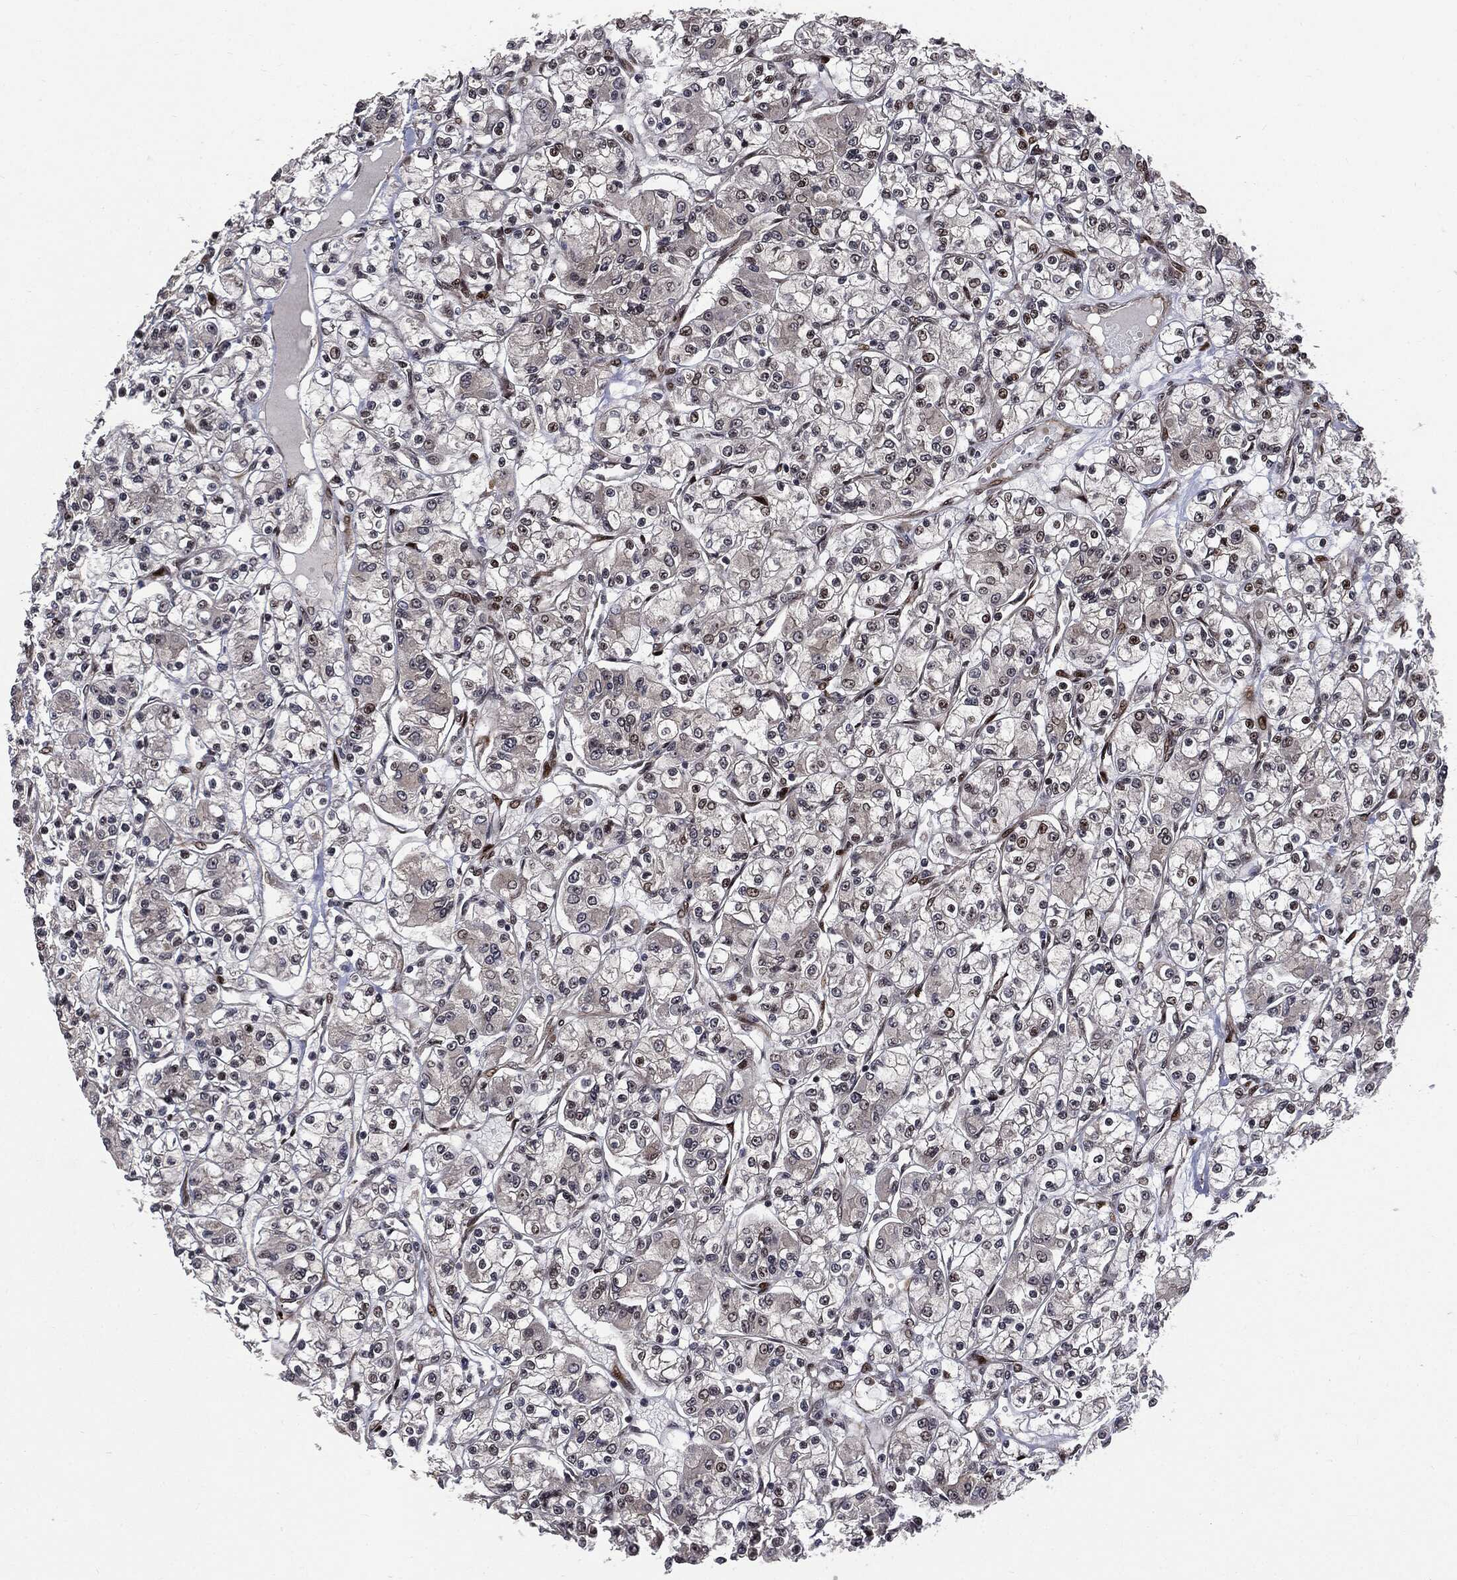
{"staining": {"intensity": "strong", "quantity": "<25%", "location": "nuclear"}, "tissue": "renal cancer", "cell_type": "Tumor cells", "image_type": "cancer", "snomed": [{"axis": "morphology", "description": "Adenocarcinoma, NOS"}, {"axis": "topography", "description": "Kidney"}], "caption": "Renal cancer (adenocarcinoma) tissue exhibits strong nuclear positivity in about <25% of tumor cells", "gene": "SMAD4", "patient": {"sex": "female", "age": 59}}